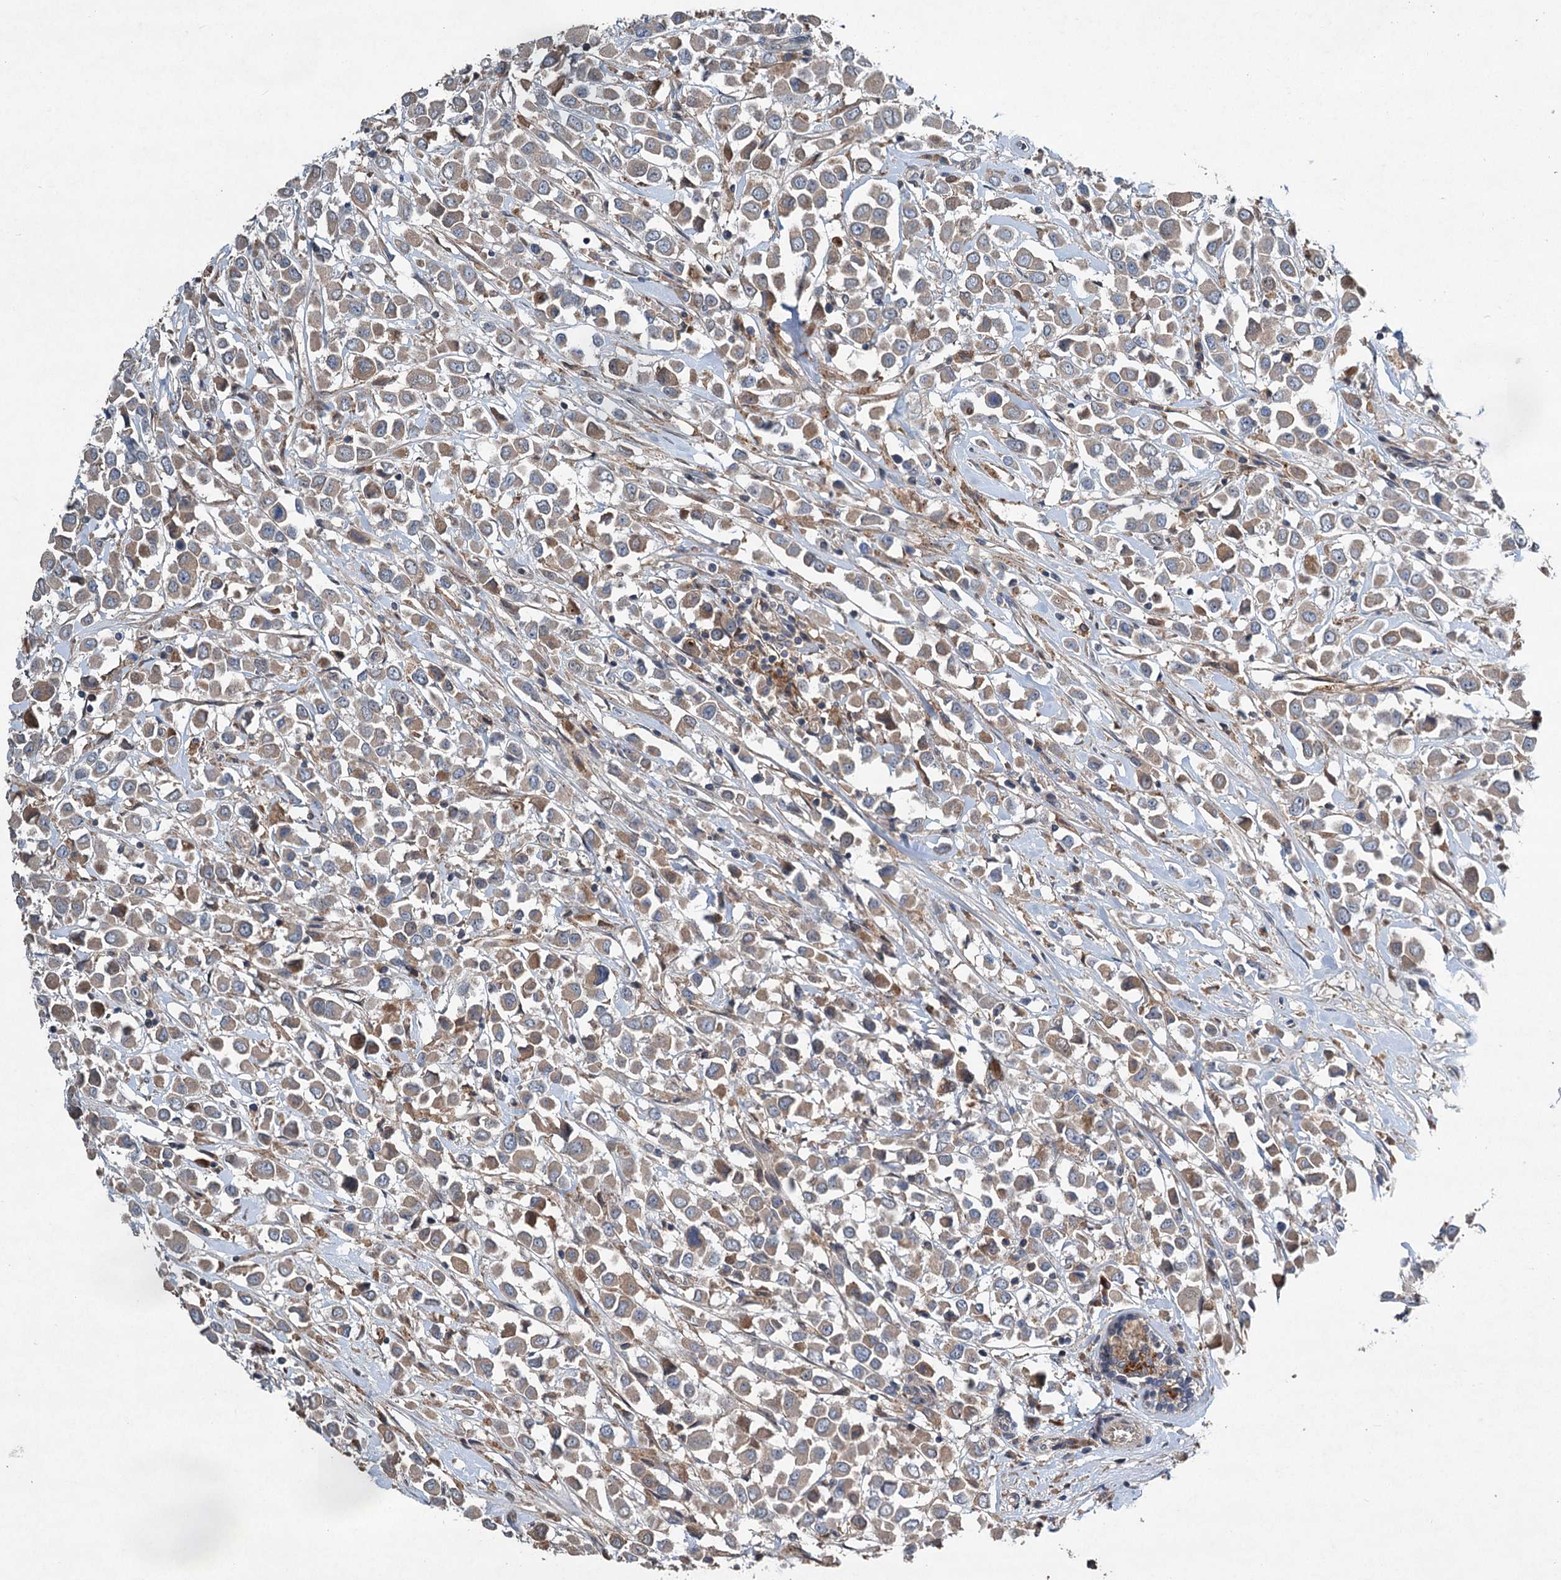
{"staining": {"intensity": "weak", "quantity": ">75%", "location": "cytoplasmic/membranous"}, "tissue": "breast cancer", "cell_type": "Tumor cells", "image_type": "cancer", "snomed": [{"axis": "morphology", "description": "Duct carcinoma"}, {"axis": "topography", "description": "Breast"}], "caption": "Breast cancer stained with a brown dye displays weak cytoplasmic/membranous positive positivity in approximately >75% of tumor cells.", "gene": "TAPBPL", "patient": {"sex": "female", "age": 61}}